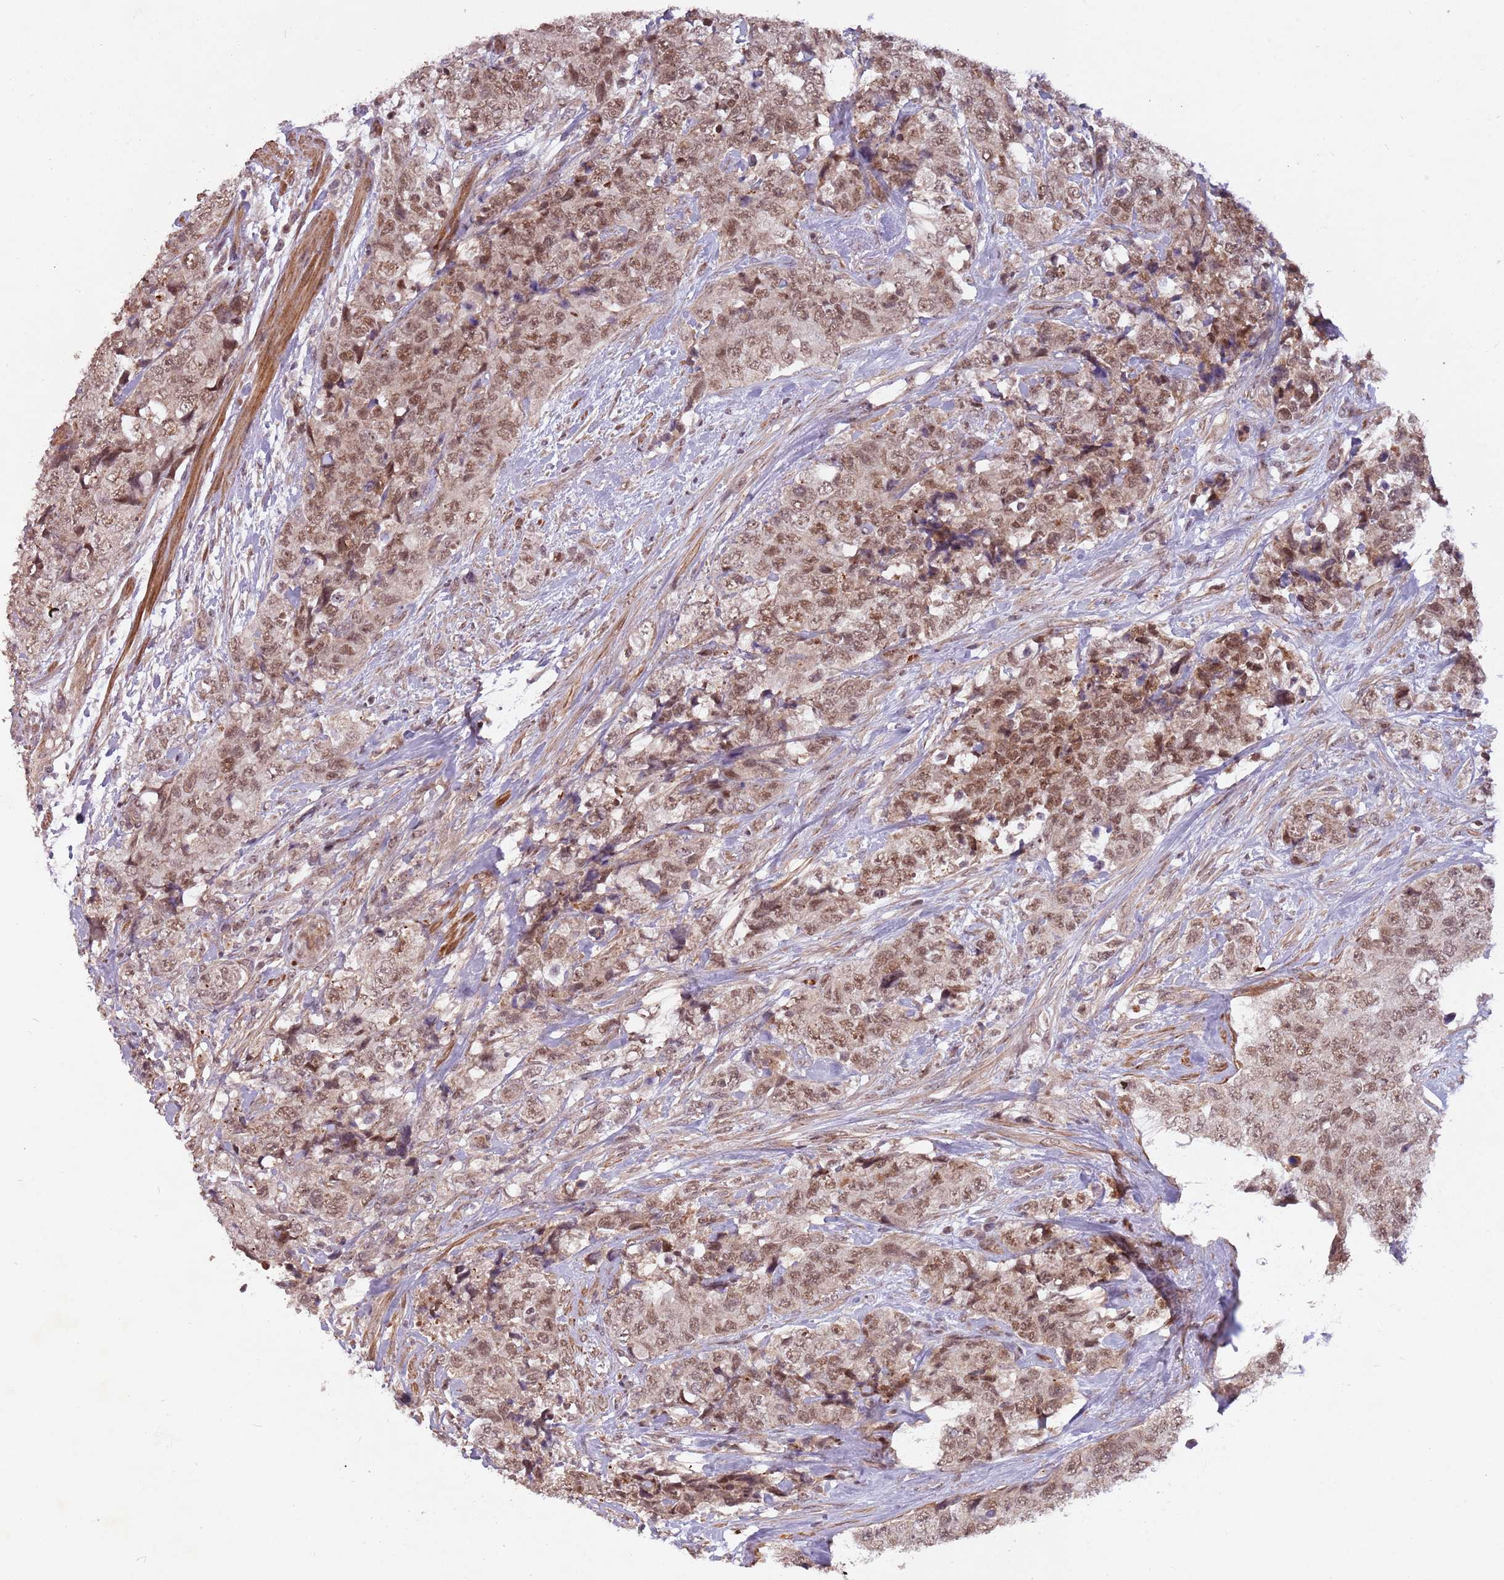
{"staining": {"intensity": "moderate", "quantity": ">75%", "location": "nuclear"}, "tissue": "urothelial cancer", "cell_type": "Tumor cells", "image_type": "cancer", "snomed": [{"axis": "morphology", "description": "Urothelial carcinoma, High grade"}, {"axis": "topography", "description": "Urinary bladder"}], "caption": "Protein staining shows moderate nuclear positivity in approximately >75% of tumor cells in urothelial carcinoma (high-grade). The staining is performed using DAB brown chromogen to label protein expression. The nuclei are counter-stained blue using hematoxylin.", "gene": "SUDS3", "patient": {"sex": "female", "age": 78}}